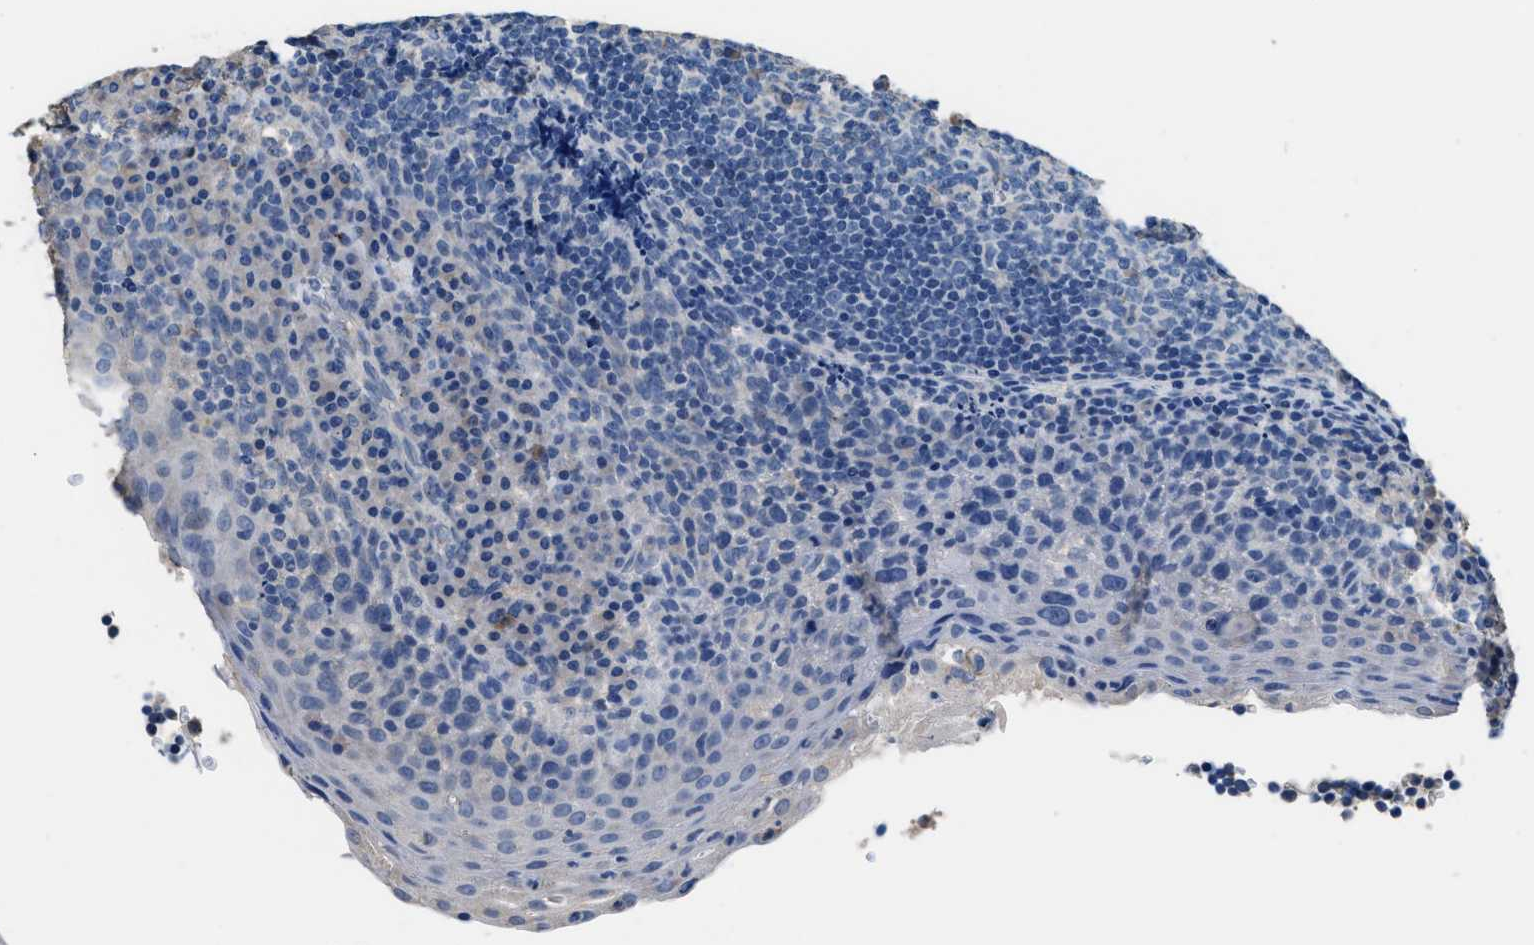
{"staining": {"intensity": "negative", "quantity": "none", "location": "none"}, "tissue": "tonsil", "cell_type": "Germinal center cells", "image_type": "normal", "snomed": [{"axis": "morphology", "description": "Normal tissue, NOS"}, {"axis": "topography", "description": "Tonsil"}], "caption": "Immunohistochemical staining of benign tonsil displays no significant expression in germinal center cells.", "gene": "GOLM1", "patient": {"sex": "male", "age": 17}}